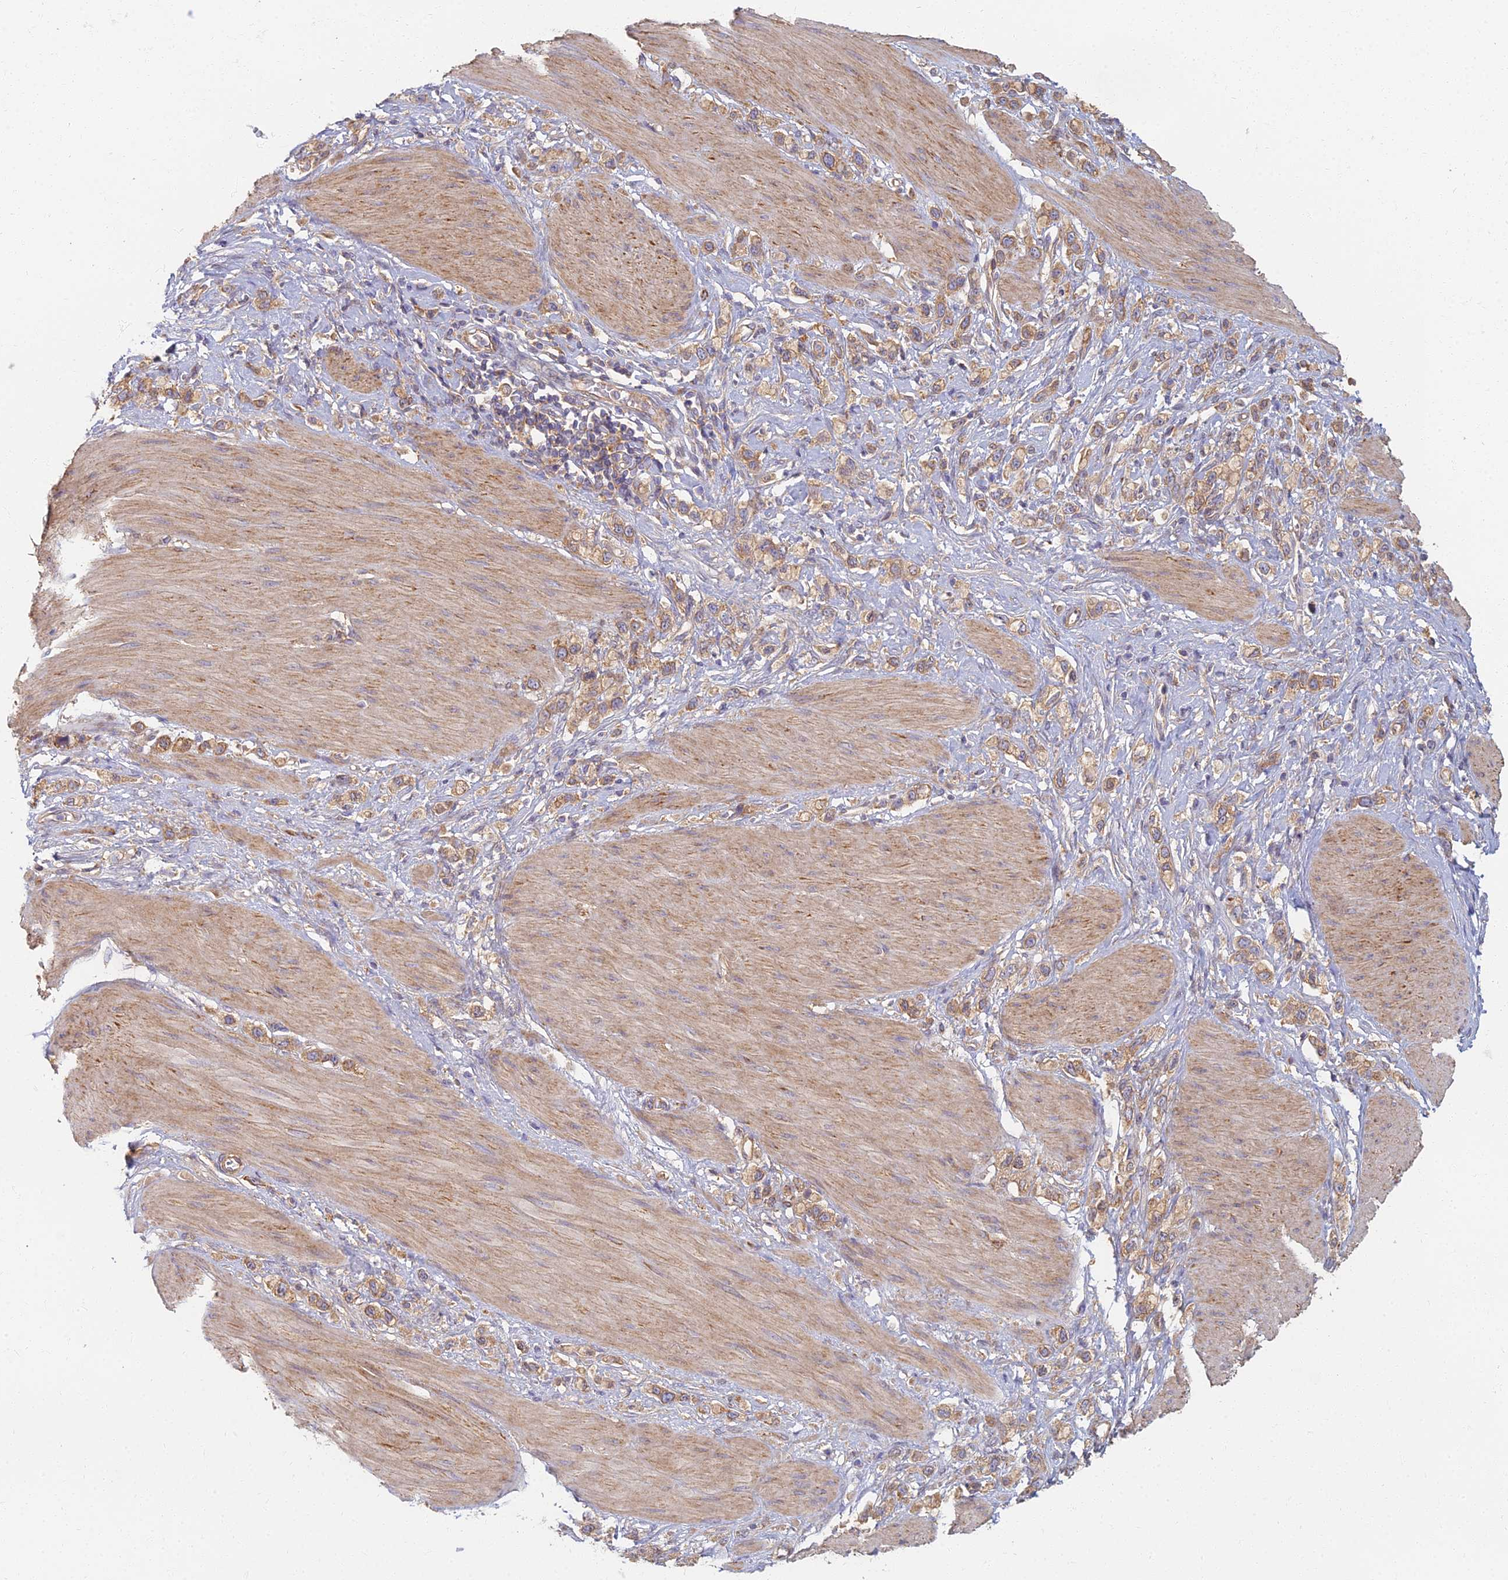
{"staining": {"intensity": "moderate", "quantity": ">75%", "location": "cytoplasmic/membranous"}, "tissue": "stomach cancer", "cell_type": "Tumor cells", "image_type": "cancer", "snomed": [{"axis": "morphology", "description": "Adenocarcinoma, NOS"}, {"axis": "topography", "description": "Stomach"}], "caption": "Immunohistochemistry (IHC) of stomach cancer (adenocarcinoma) shows medium levels of moderate cytoplasmic/membranous staining in approximately >75% of tumor cells.", "gene": "RBSN", "patient": {"sex": "female", "age": 65}}